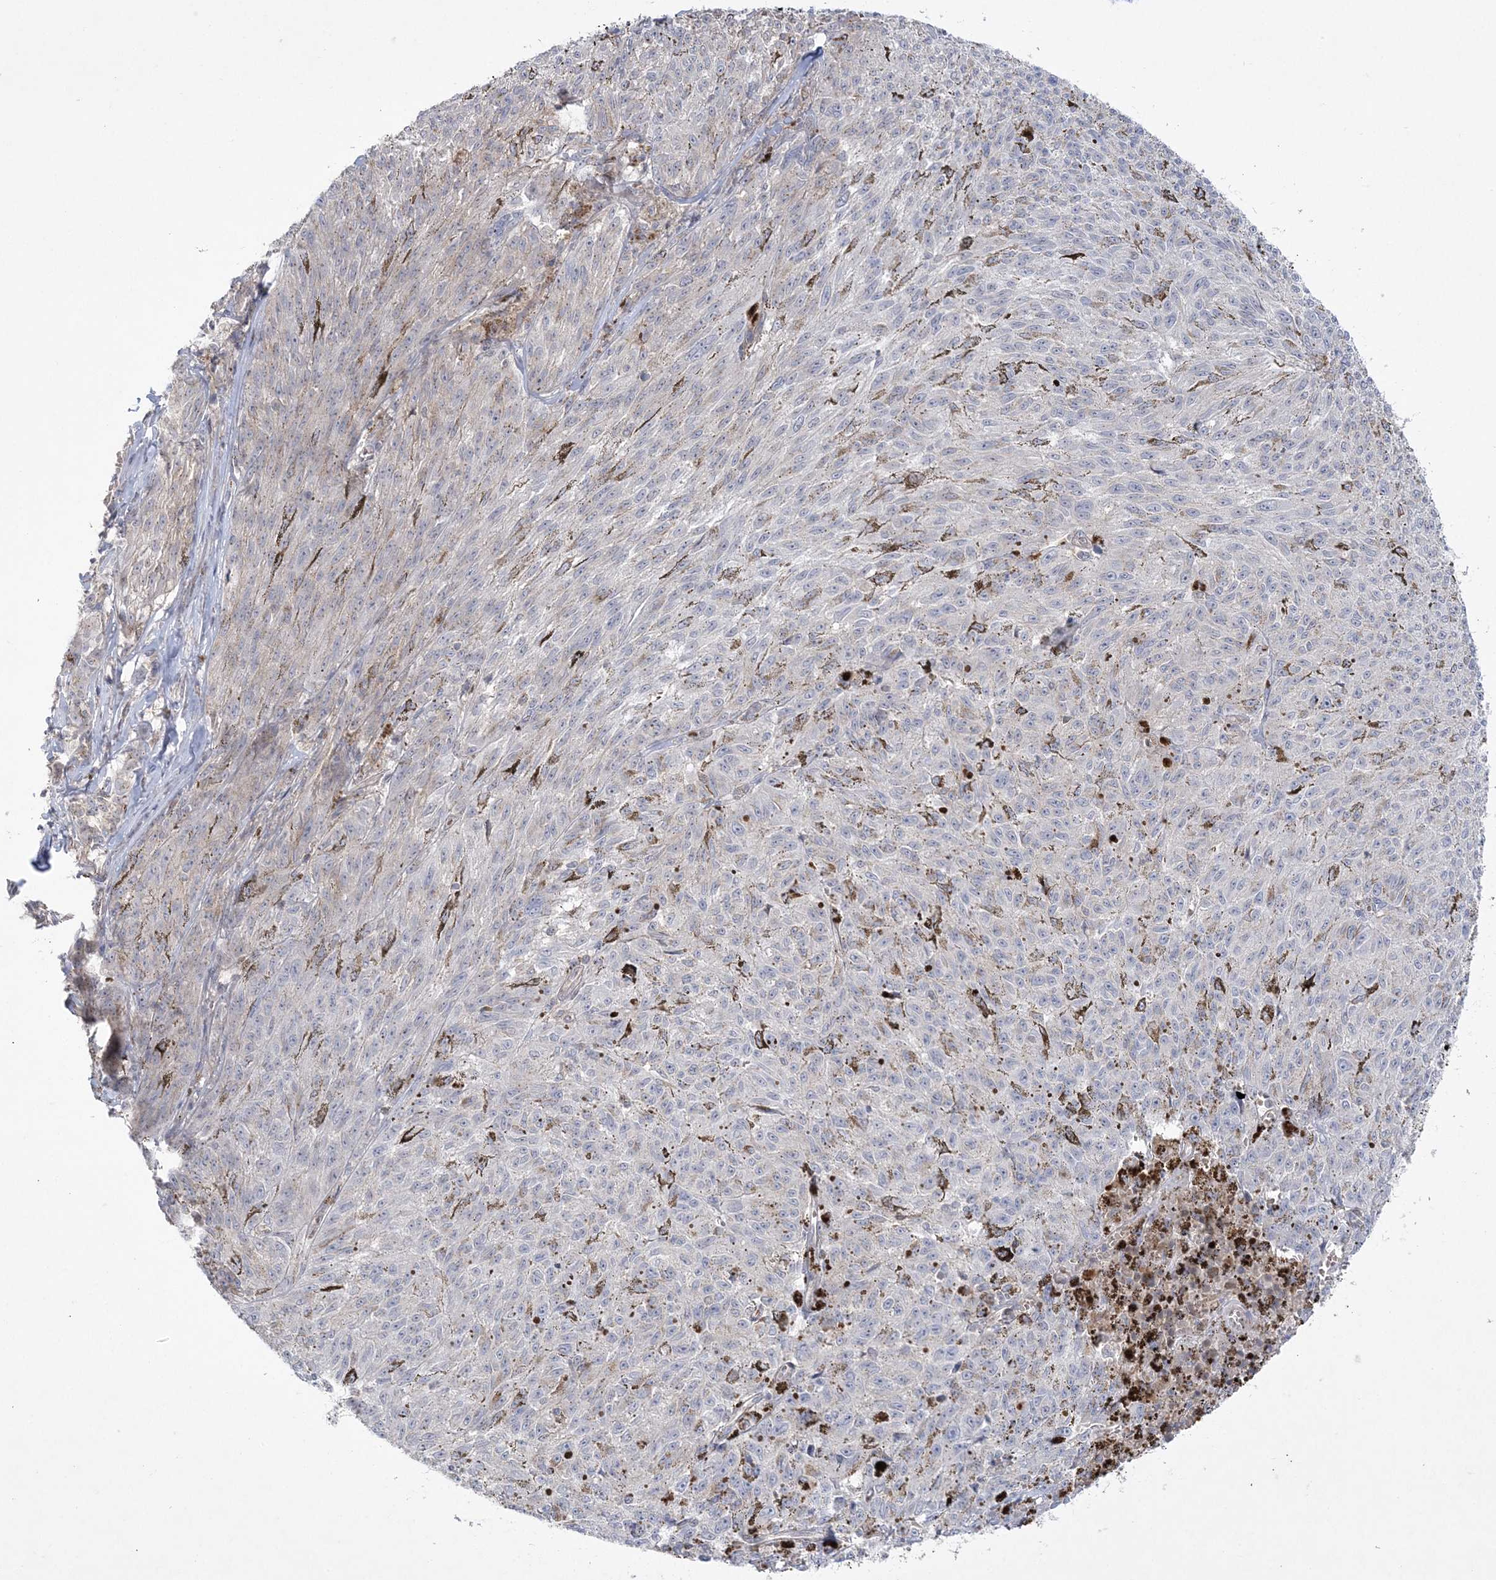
{"staining": {"intensity": "negative", "quantity": "none", "location": "none"}, "tissue": "melanoma", "cell_type": "Tumor cells", "image_type": "cancer", "snomed": [{"axis": "morphology", "description": "Malignant melanoma, NOS"}, {"axis": "topography", "description": "Skin"}], "caption": "Immunohistochemistry micrograph of human malignant melanoma stained for a protein (brown), which displays no staining in tumor cells.", "gene": "ADAMTS12", "patient": {"sex": "female", "age": 72}}